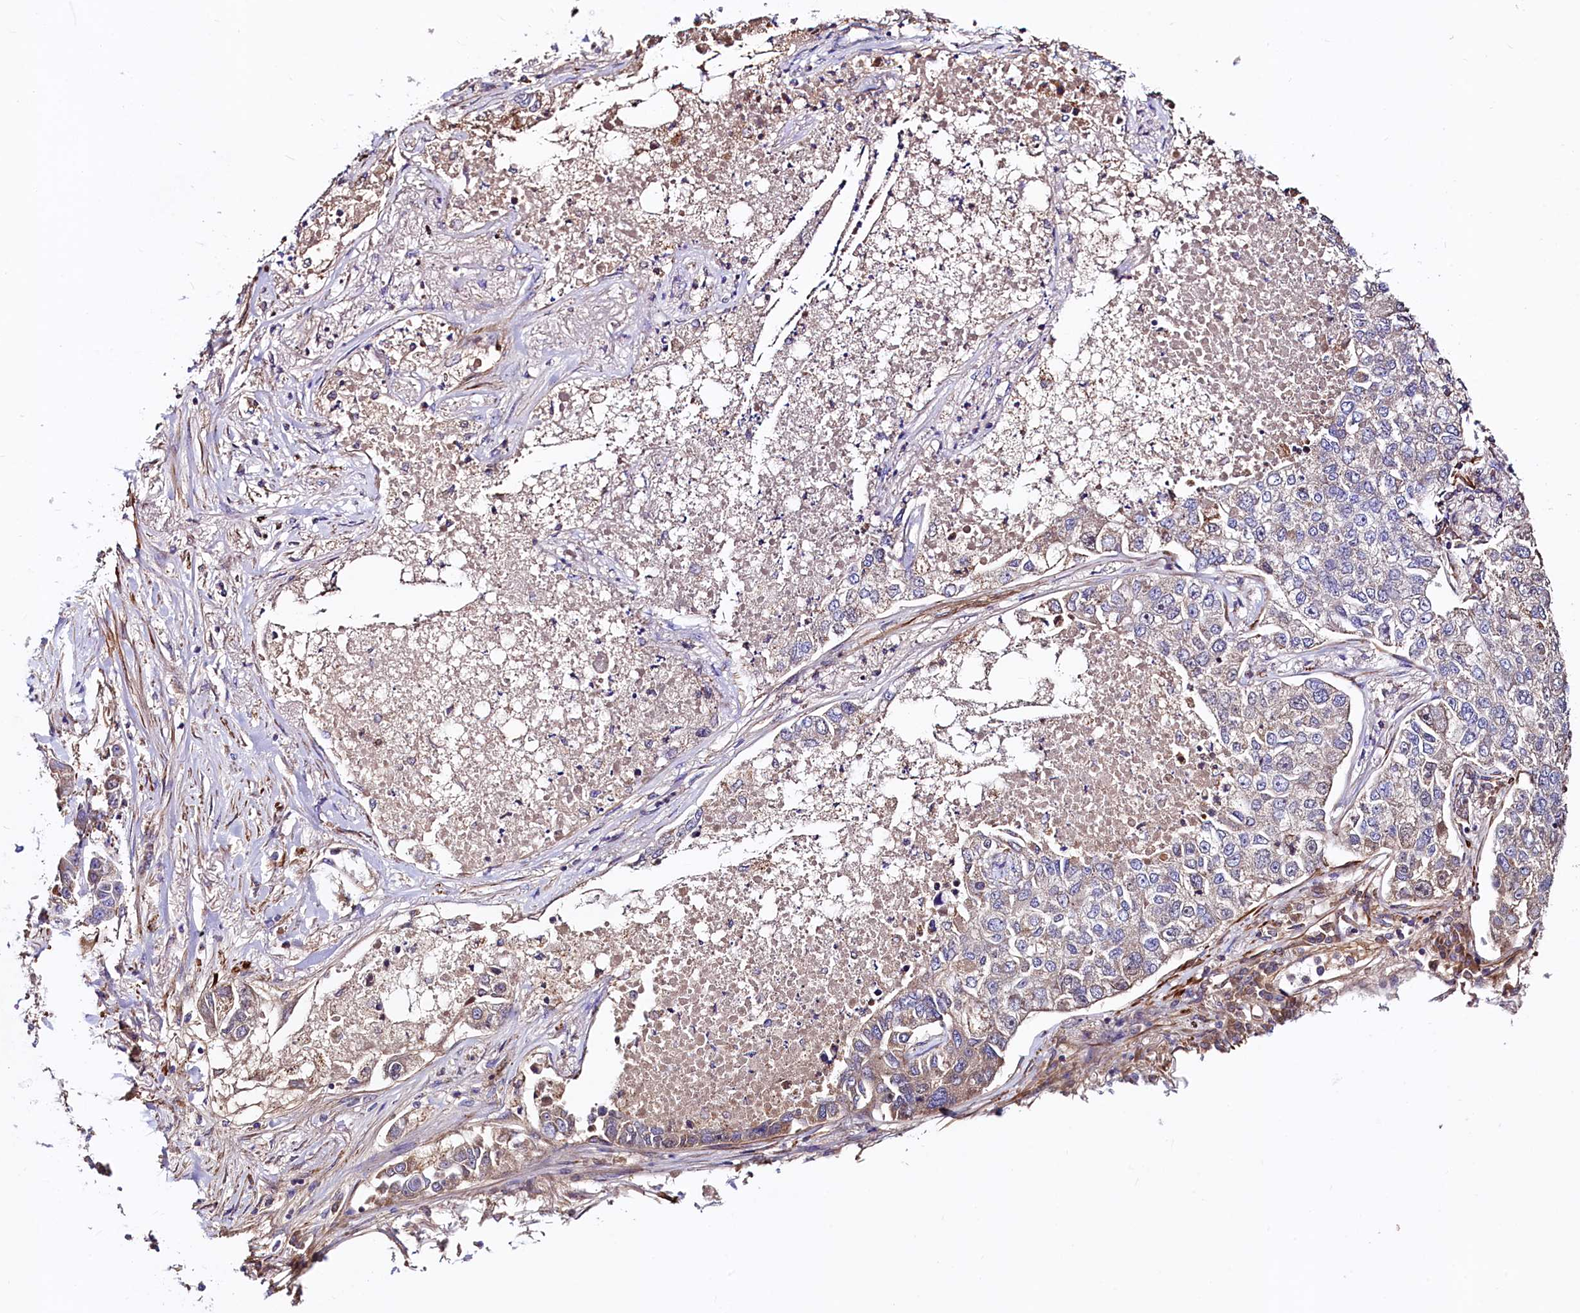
{"staining": {"intensity": "weak", "quantity": "25%-75%", "location": "cytoplasmic/membranous"}, "tissue": "lung cancer", "cell_type": "Tumor cells", "image_type": "cancer", "snomed": [{"axis": "morphology", "description": "Adenocarcinoma, NOS"}, {"axis": "topography", "description": "Lung"}], "caption": "High-power microscopy captured an immunohistochemistry micrograph of lung cancer (adenocarcinoma), revealing weak cytoplasmic/membranous staining in approximately 25%-75% of tumor cells. (Stains: DAB (3,3'-diaminobenzidine) in brown, nuclei in blue, Microscopy: brightfield microscopy at high magnification).", "gene": "CIAO3", "patient": {"sex": "male", "age": 49}}